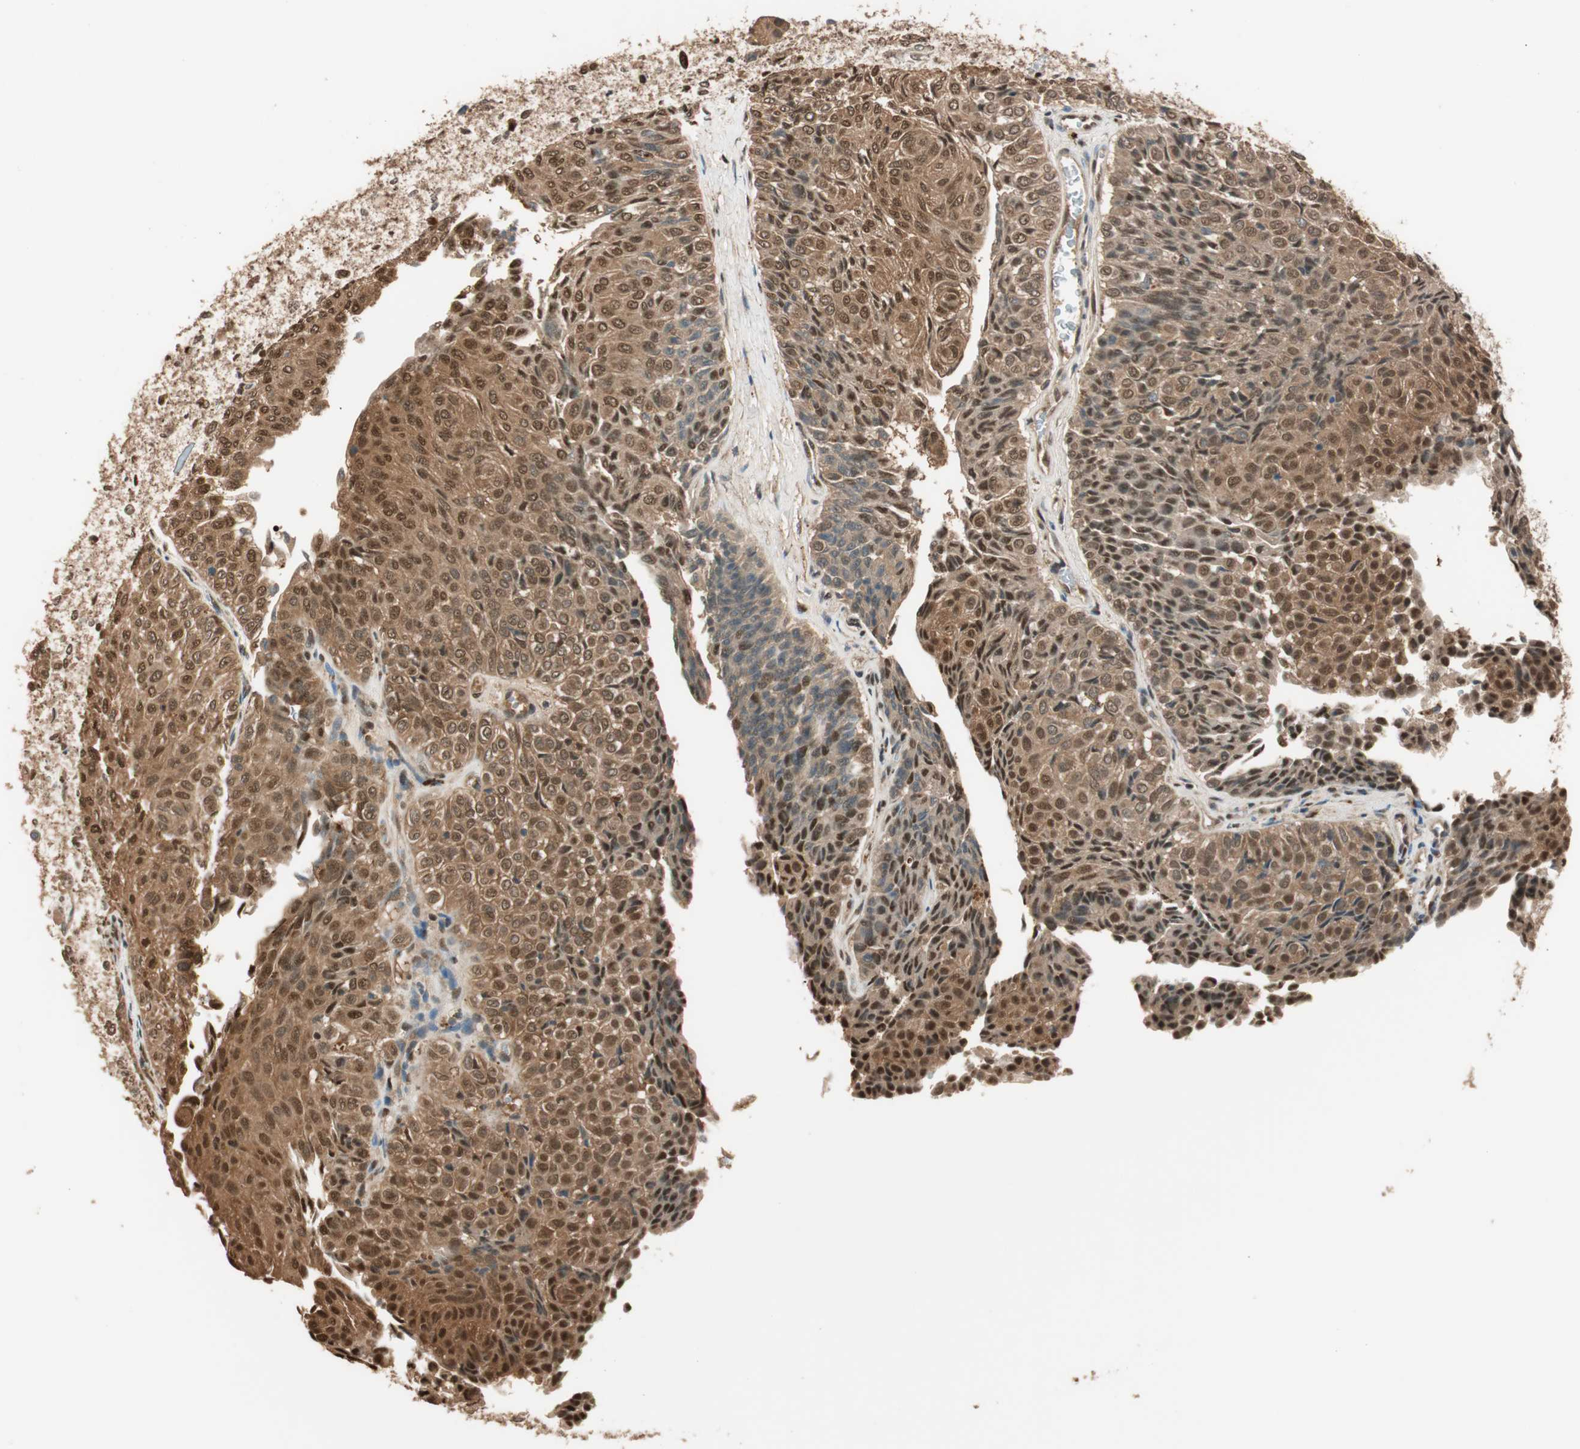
{"staining": {"intensity": "strong", "quantity": ">75%", "location": "cytoplasmic/membranous,nuclear"}, "tissue": "urothelial cancer", "cell_type": "Tumor cells", "image_type": "cancer", "snomed": [{"axis": "morphology", "description": "Urothelial carcinoma, Low grade"}, {"axis": "topography", "description": "Urinary bladder"}], "caption": "Protein staining by IHC displays strong cytoplasmic/membranous and nuclear expression in approximately >75% of tumor cells in urothelial cancer. The protein of interest is shown in brown color, while the nuclei are stained blue.", "gene": "ZNF443", "patient": {"sex": "male", "age": 78}}